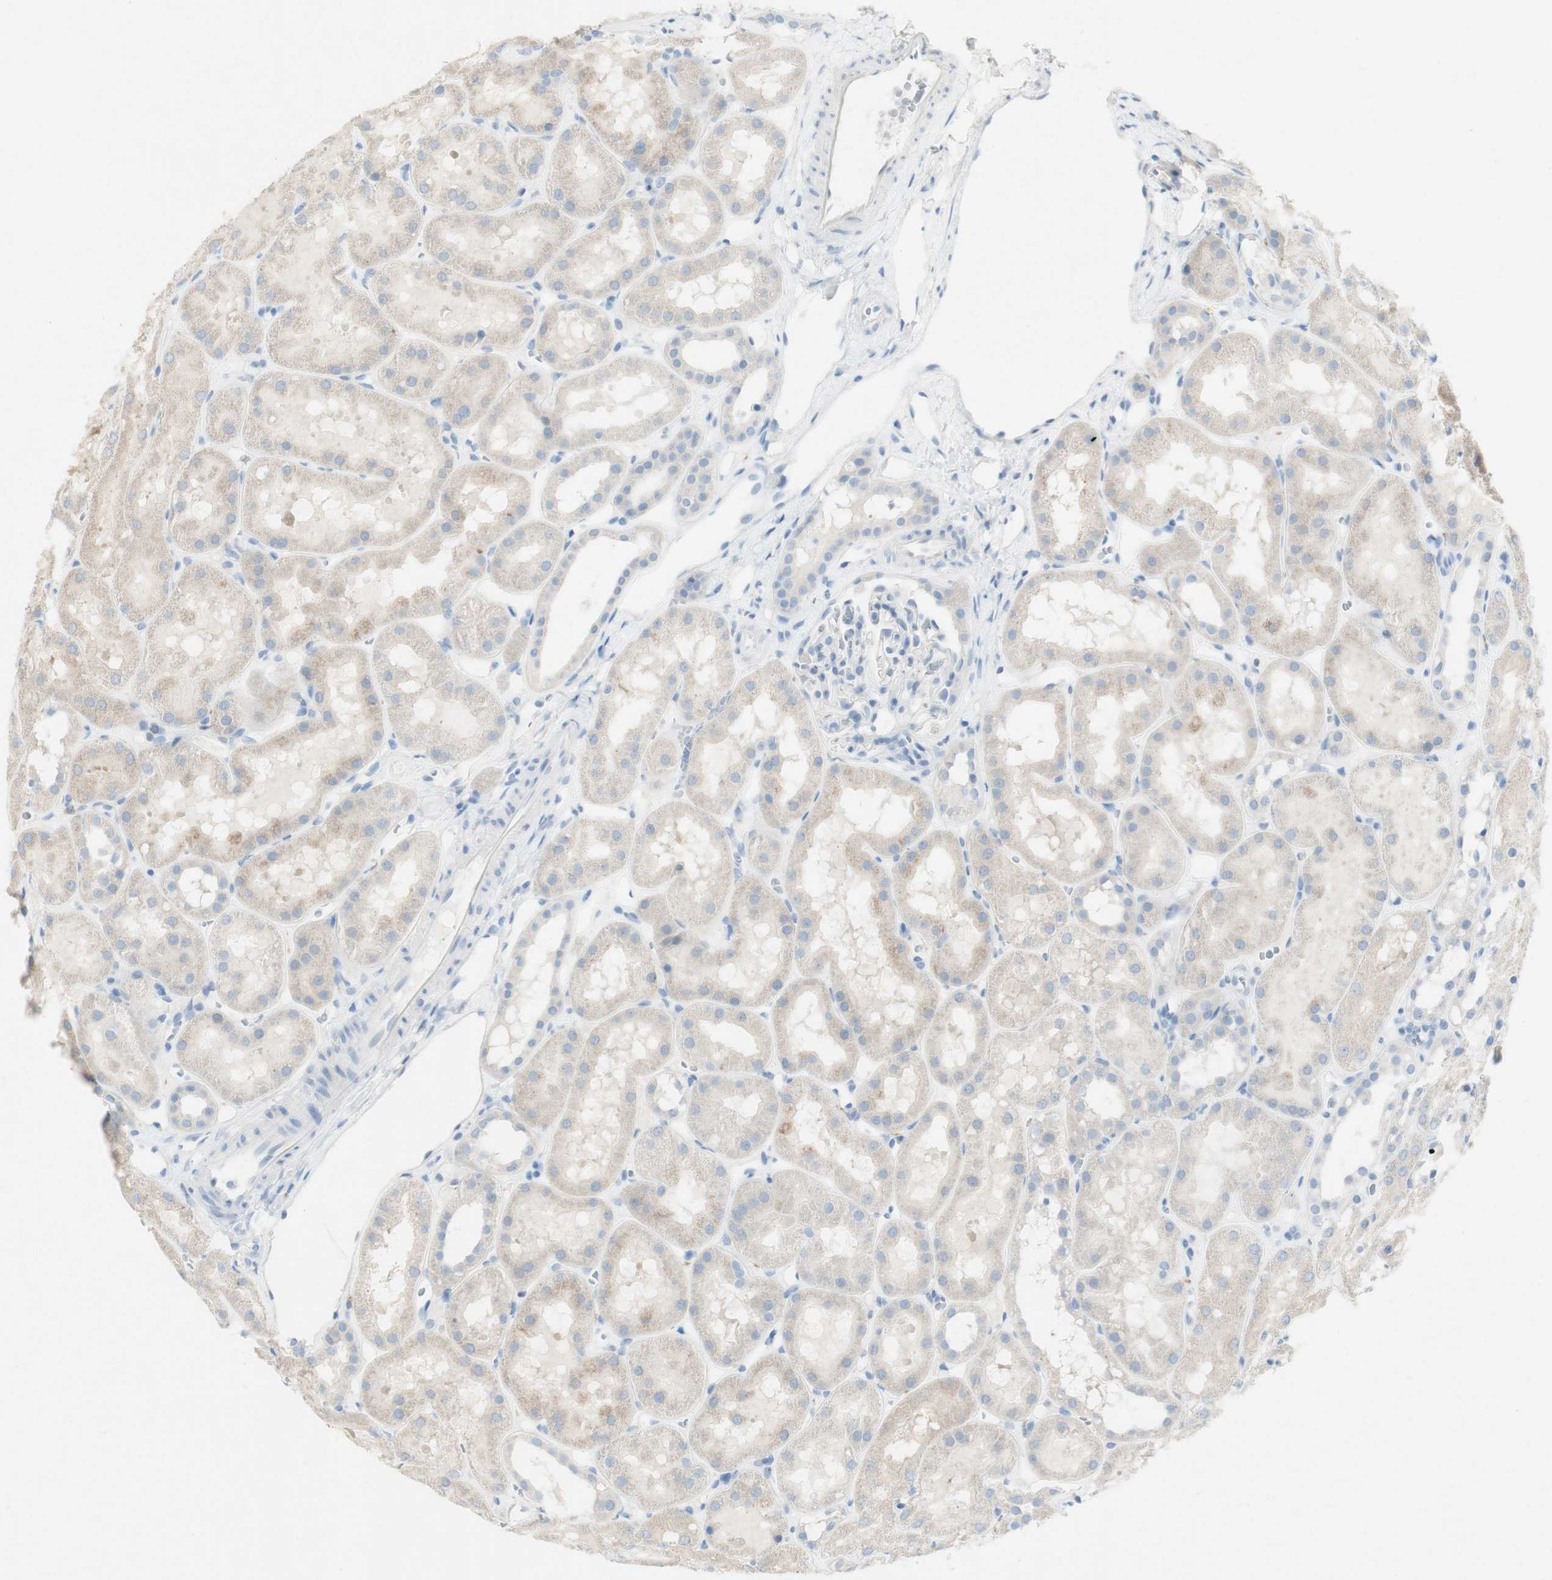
{"staining": {"intensity": "negative", "quantity": "none", "location": "none"}, "tissue": "kidney", "cell_type": "Cells in glomeruli", "image_type": "normal", "snomed": [{"axis": "morphology", "description": "Normal tissue, NOS"}, {"axis": "topography", "description": "Kidney"}, {"axis": "topography", "description": "Urinary bladder"}], "caption": "A photomicrograph of kidney stained for a protein shows no brown staining in cells in glomeruli. Brightfield microscopy of IHC stained with DAB (brown) and hematoxylin (blue), captured at high magnification.", "gene": "ART3", "patient": {"sex": "male", "age": 16}}